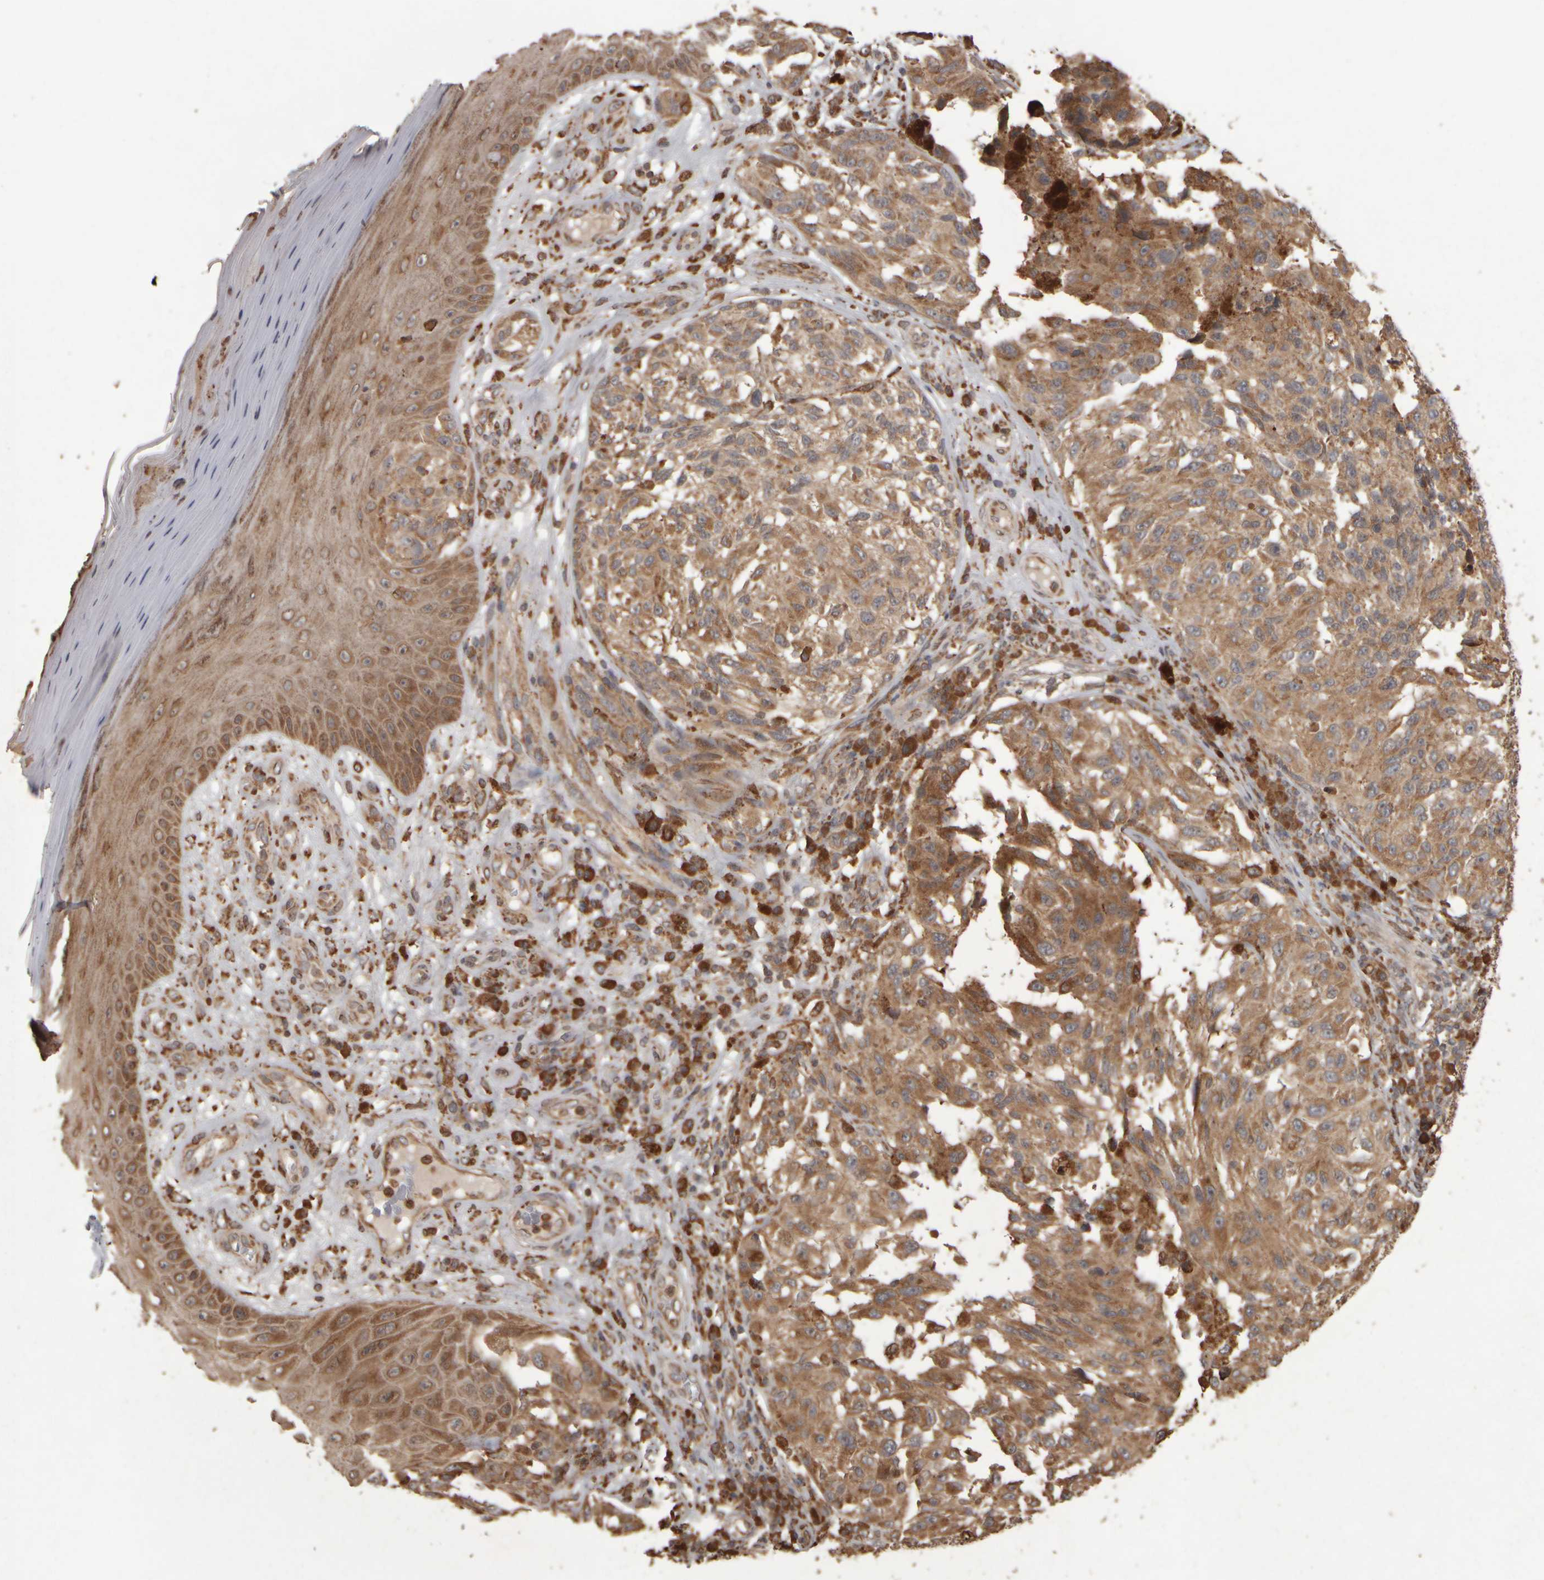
{"staining": {"intensity": "moderate", "quantity": ">75%", "location": "cytoplasmic/membranous"}, "tissue": "melanoma", "cell_type": "Tumor cells", "image_type": "cancer", "snomed": [{"axis": "morphology", "description": "Malignant melanoma, NOS"}, {"axis": "topography", "description": "Skin"}], "caption": "Immunohistochemistry (DAB) staining of malignant melanoma demonstrates moderate cytoplasmic/membranous protein expression in approximately >75% of tumor cells.", "gene": "AGBL3", "patient": {"sex": "female", "age": 73}}